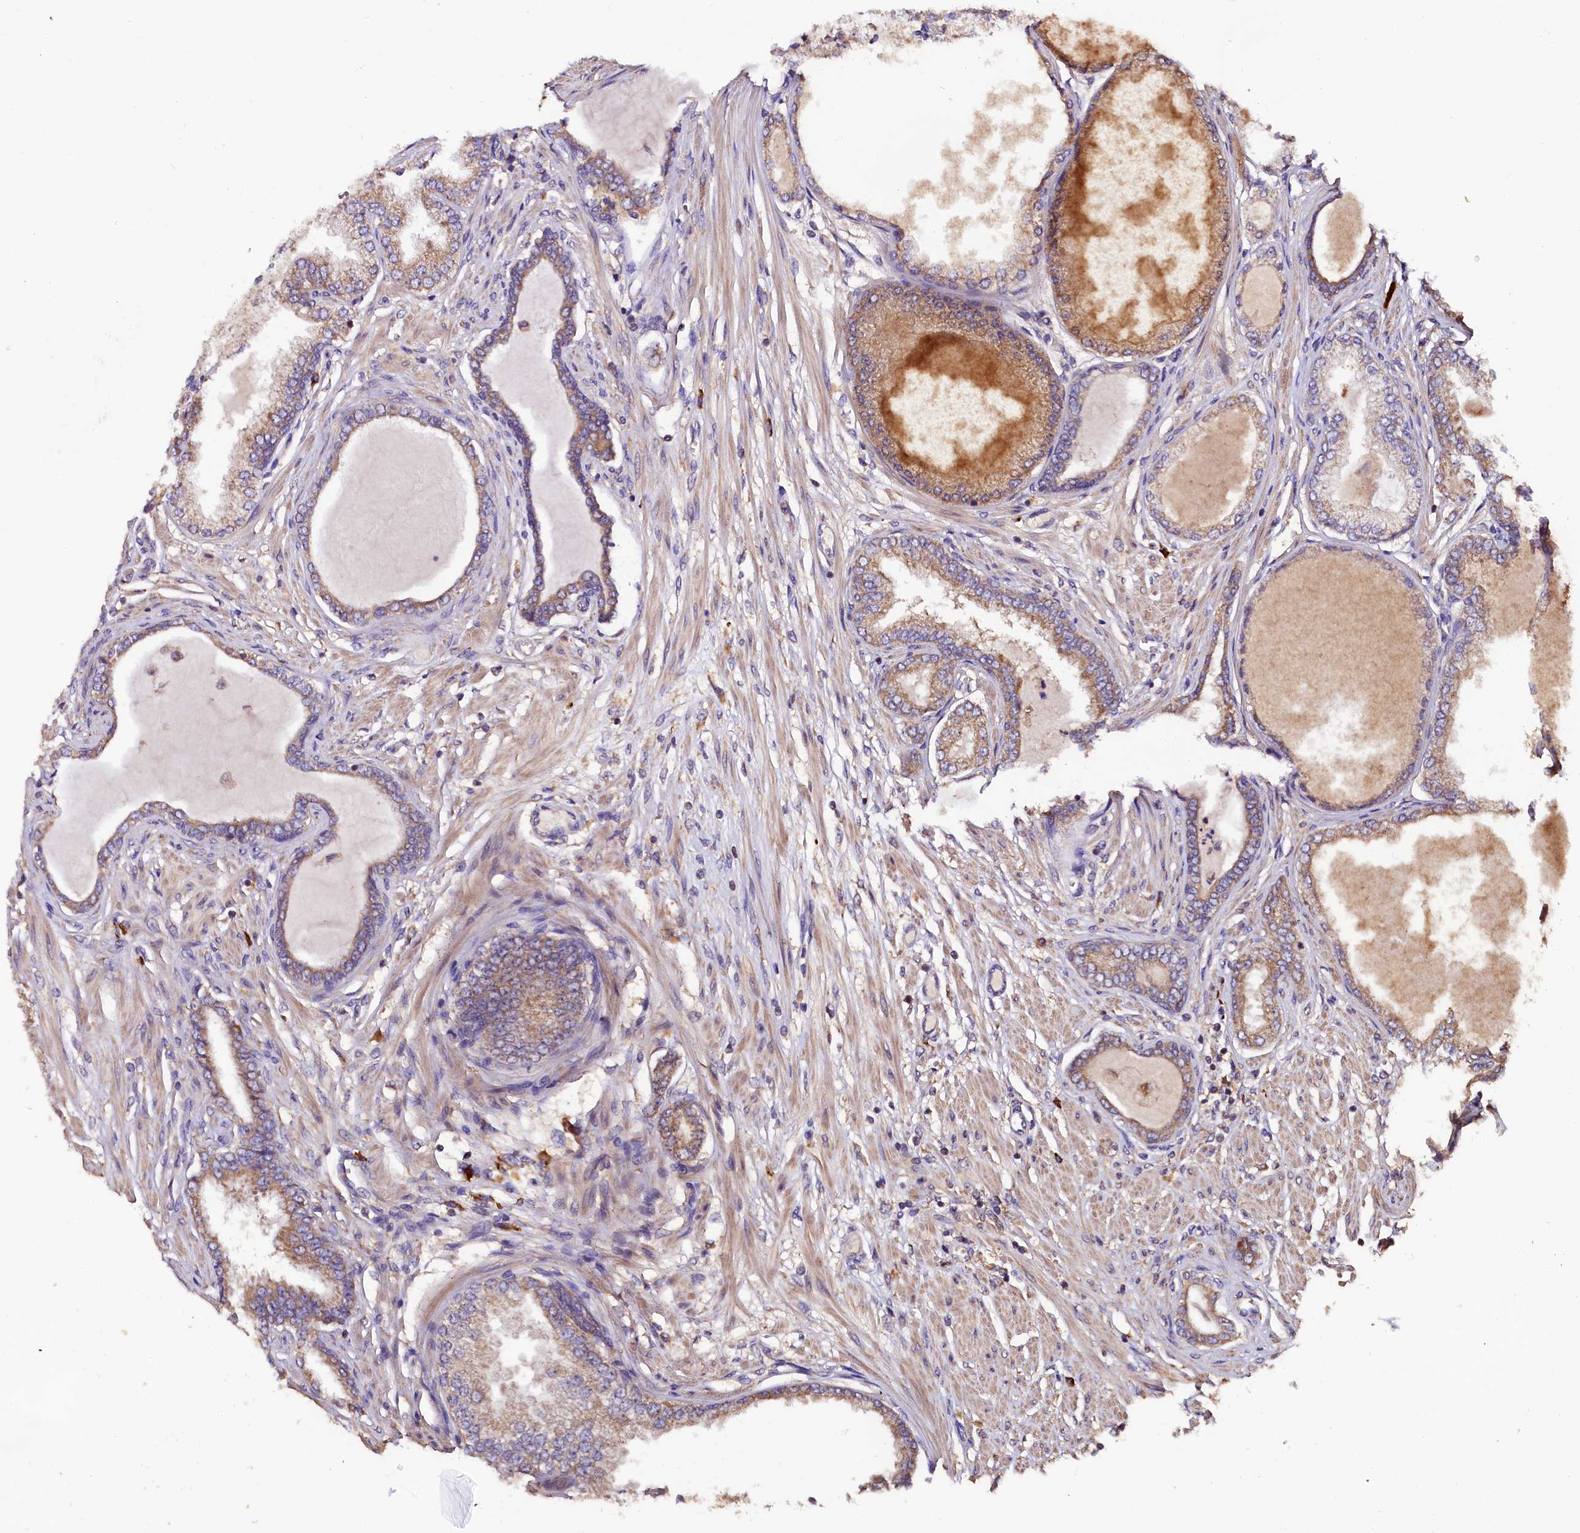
{"staining": {"intensity": "moderate", "quantity": "25%-75%", "location": "cytoplasmic/membranous"}, "tissue": "prostate cancer", "cell_type": "Tumor cells", "image_type": "cancer", "snomed": [{"axis": "morphology", "description": "Adenocarcinoma, Low grade"}, {"axis": "topography", "description": "Prostate"}], "caption": "This micrograph exhibits immunohistochemistry (IHC) staining of prostate adenocarcinoma (low-grade), with medium moderate cytoplasmic/membranous staining in about 25%-75% of tumor cells.", "gene": "ENKD1", "patient": {"sex": "male", "age": 63}}